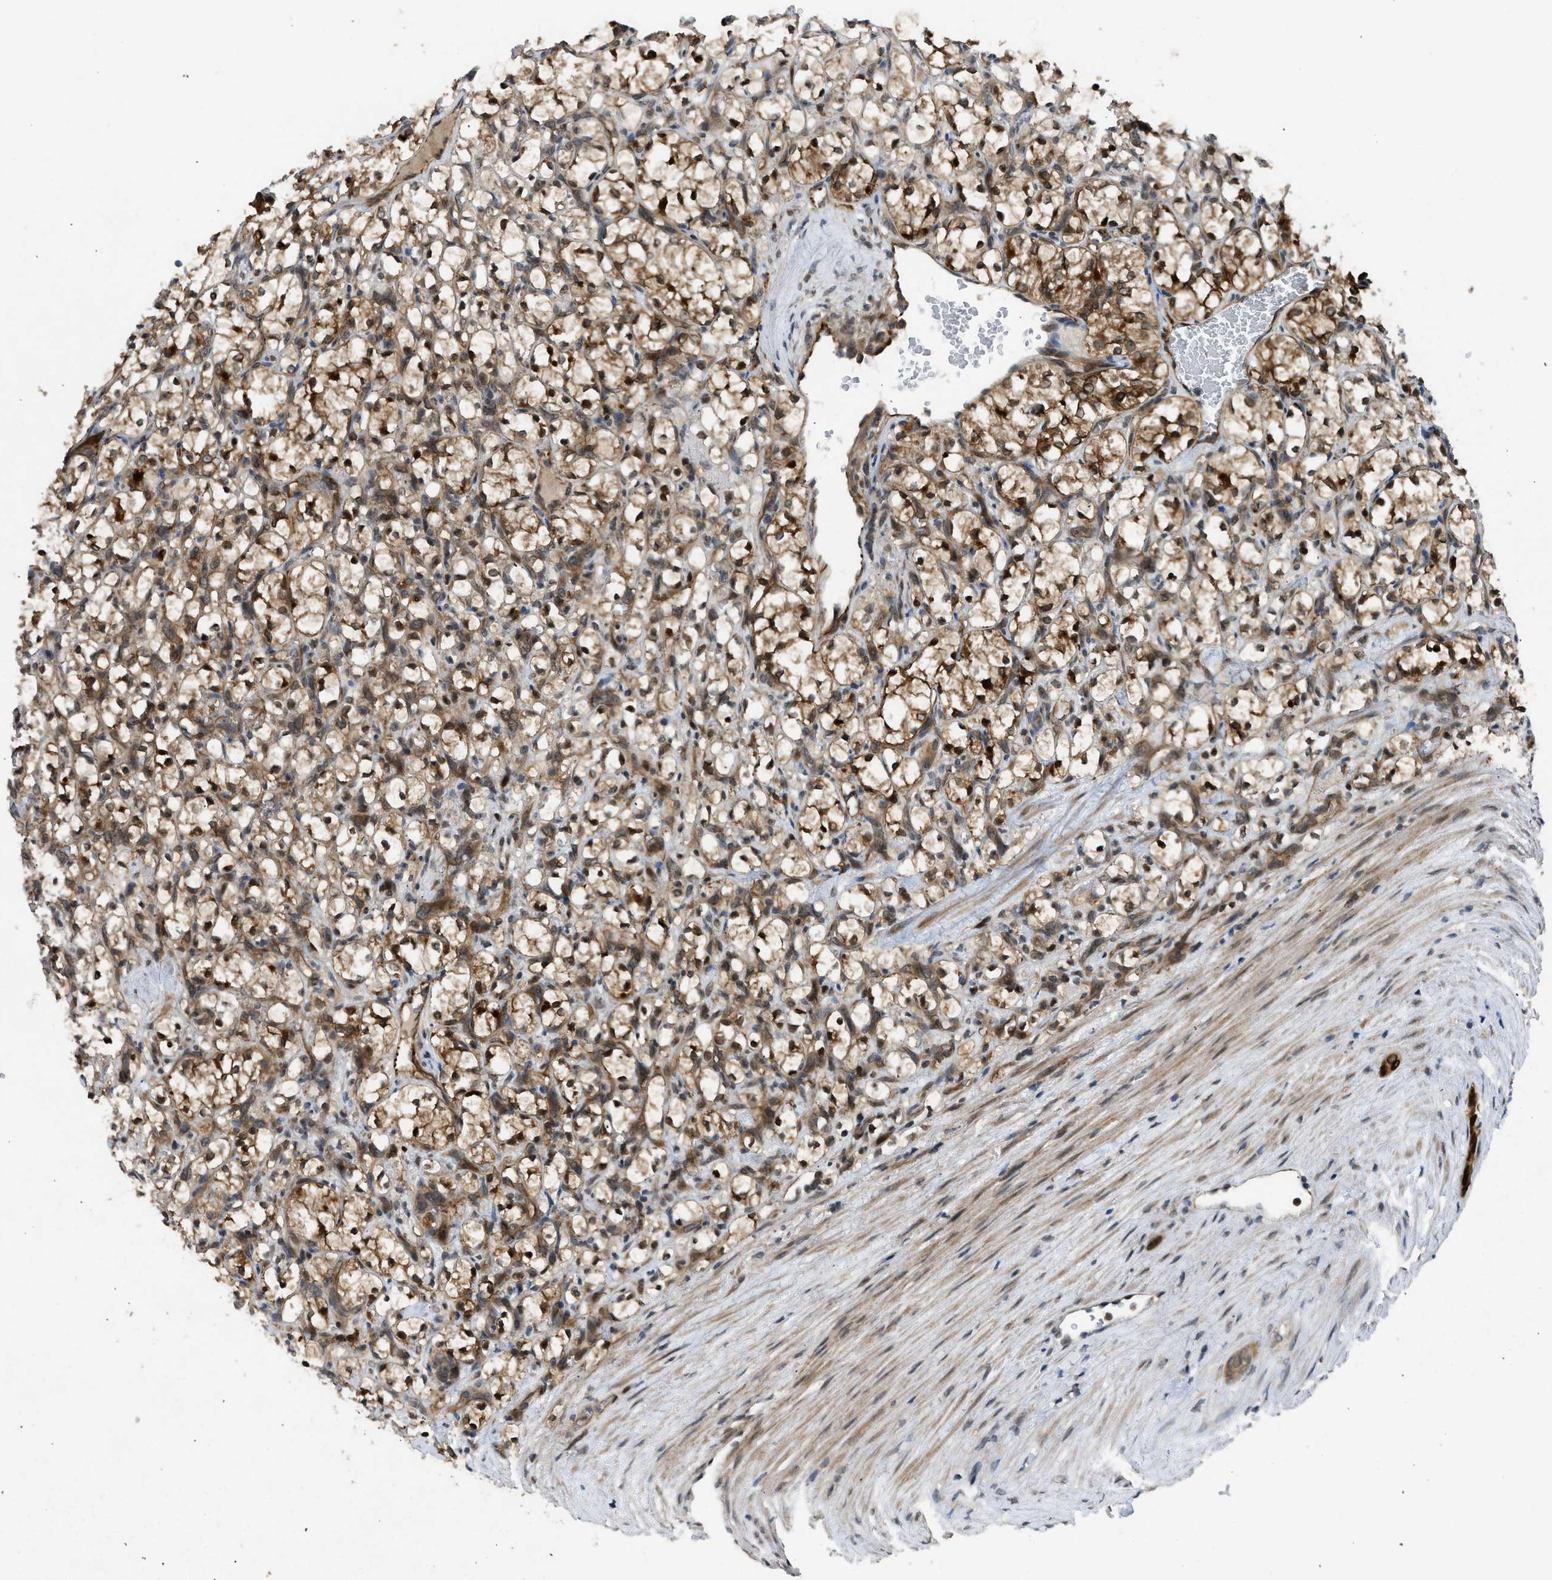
{"staining": {"intensity": "strong", "quantity": ">75%", "location": "cytoplasmic/membranous,nuclear"}, "tissue": "renal cancer", "cell_type": "Tumor cells", "image_type": "cancer", "snomed": [{"axis": "morphology", "description": "Adenocarcinoma, NOS"}, {"axis": "topography", "description": "Kidney"}], "caption": "Immunohistochemistry of human renal adenocarcinoma displays high levels of strong cytoplasmic/membranous and nuclear staining in approximately >75% of tumor cells.", "gene": "TXNL1", "patient": {"sex": "female", "age": 69}}